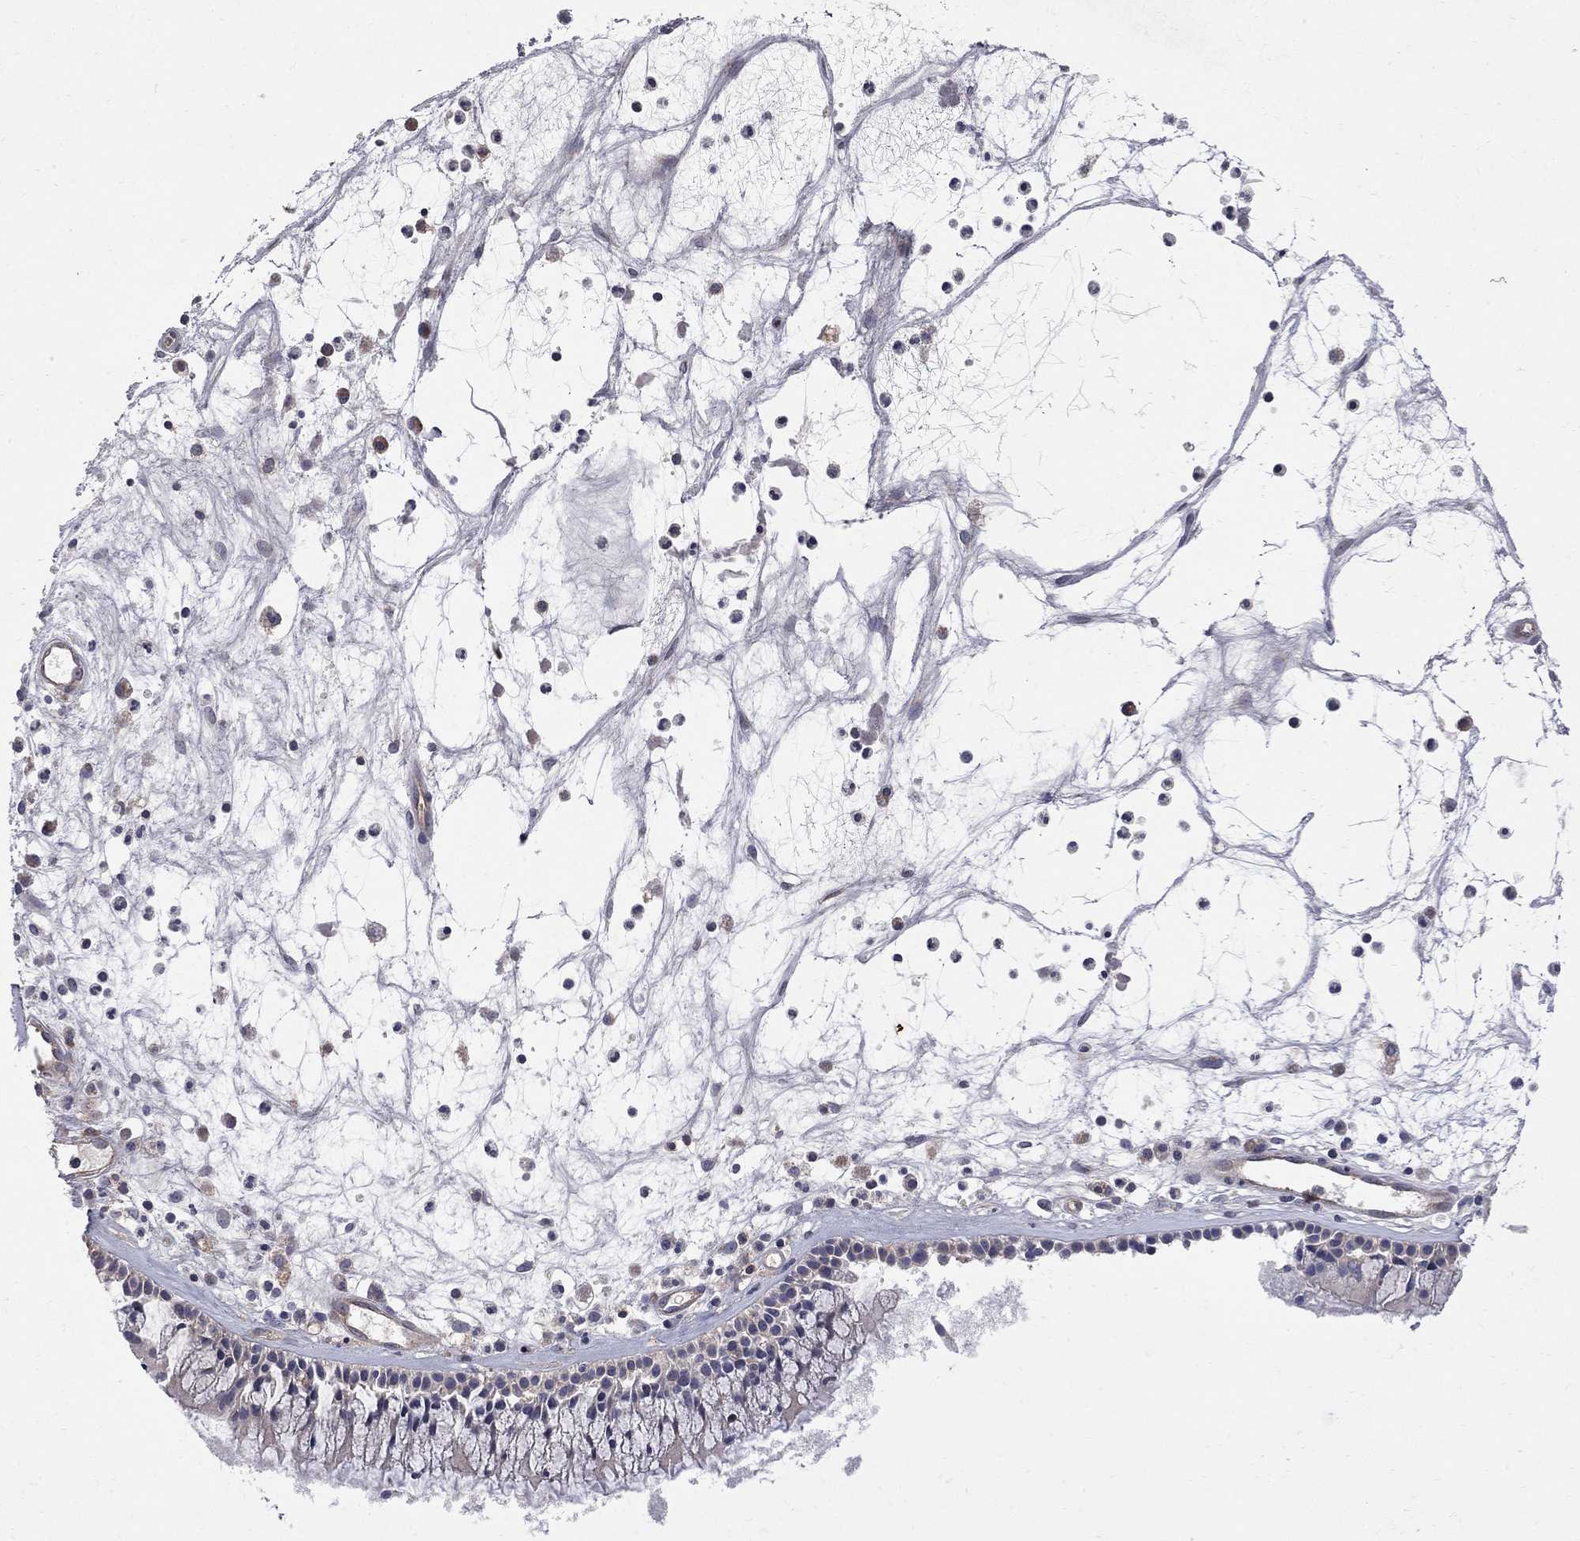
{"staining": {"intensity": "negative", "quantity": "none", "location": "none"}, "tissue": "nasopharynx", "cell_type": "Respiratory epithelial cells", "image_type": "normal", "snomed": [{"axis": "morphology", "description": "Normal tissue, NOS"}, {"axis": "topography", "description": "Nasopharynx"}], "caption": "Nasopharynx was stained to show a protein in brown. There is no significant staining in respiratory epithelial cells. (Brightfield microscopy of DAB immunohistochemistry at high magnification).", "gene": "ABI3", "patient": {"sex": "female", "age": 47}}